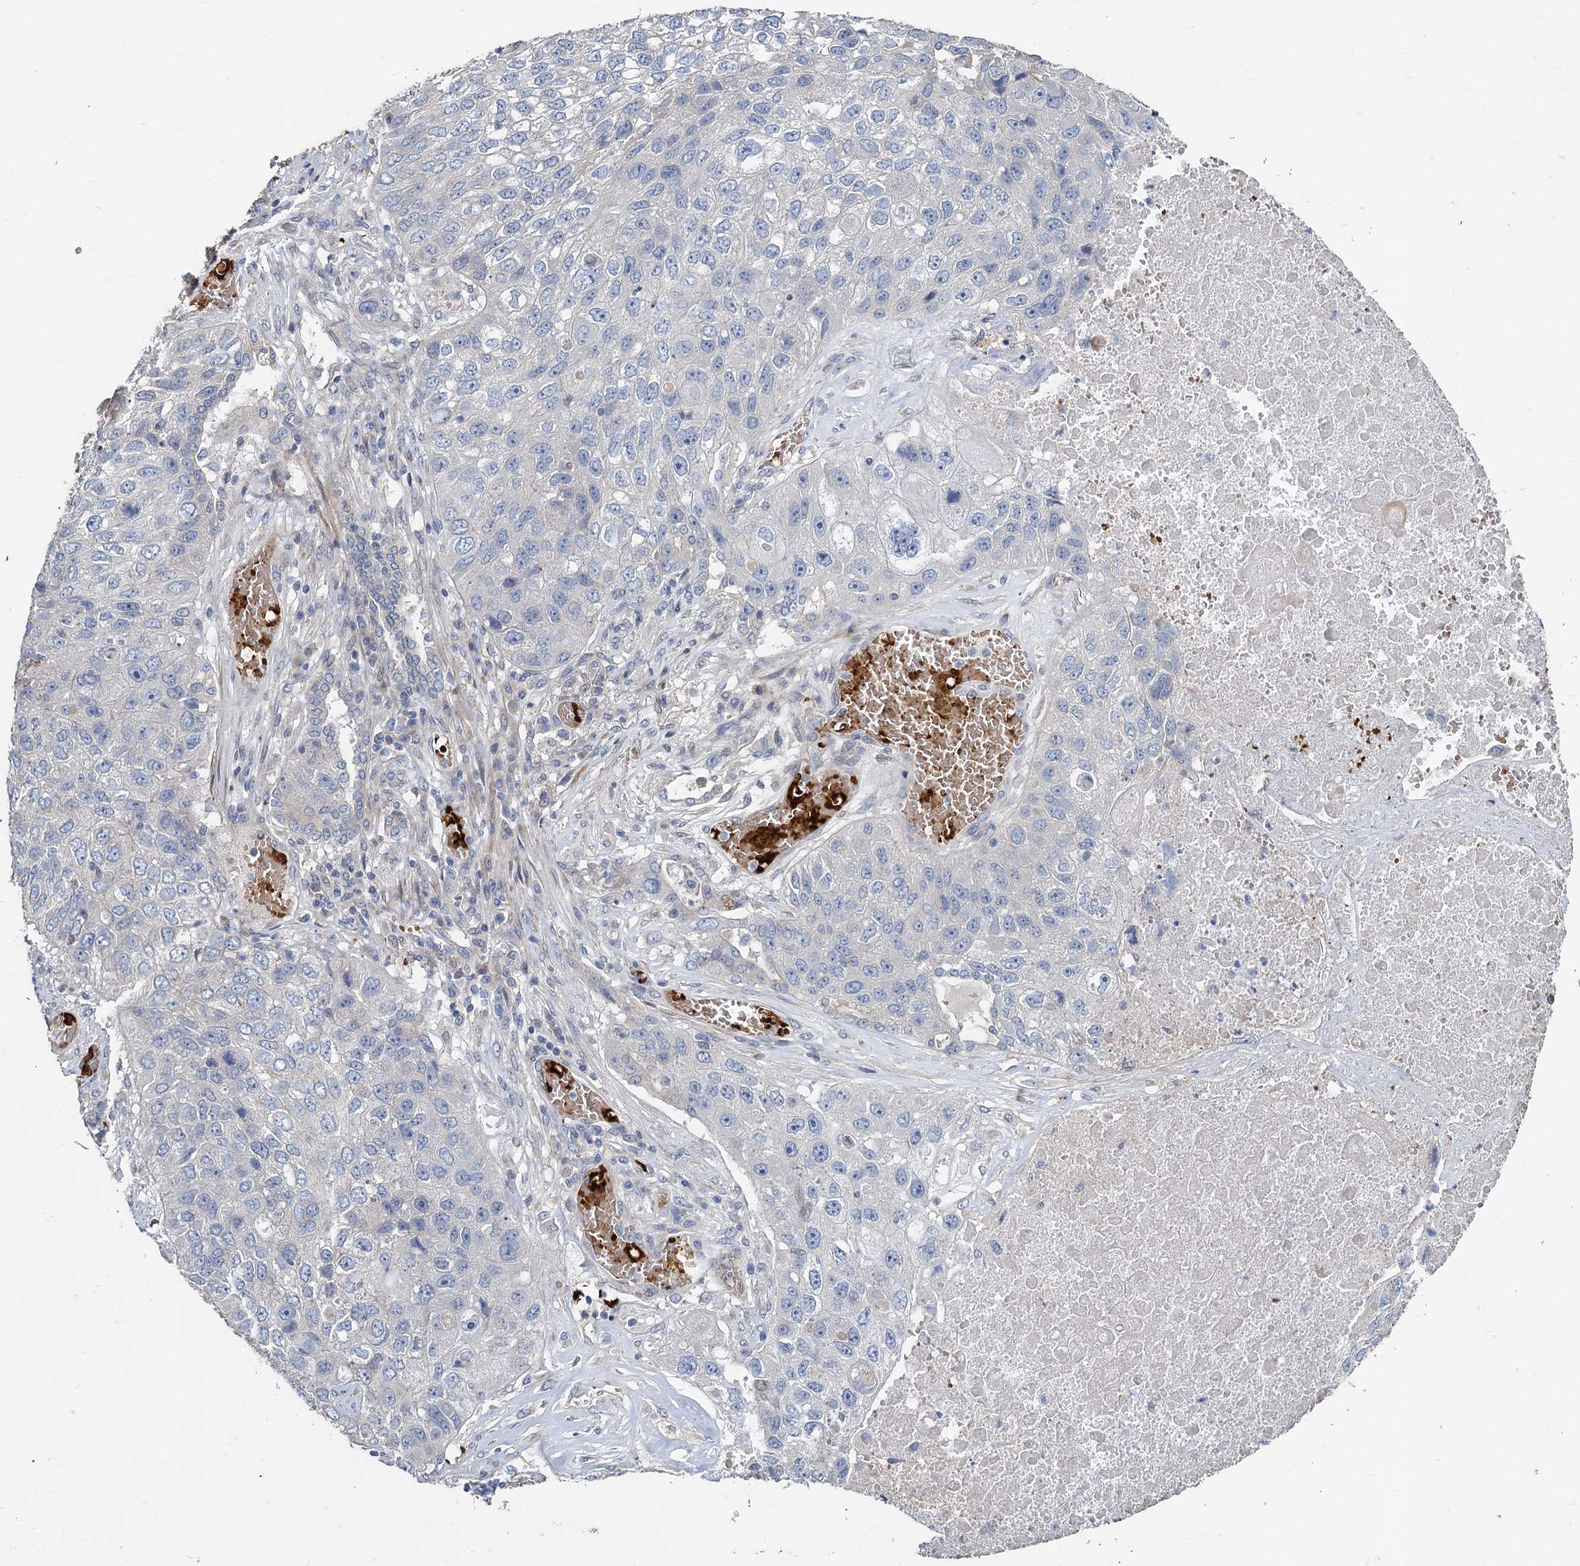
{"staining": {"intensity": "negative", "quantity": "none", "location": "none"}, "tissue": "lung cancer", "cell_type": "Tumor cells", "image_type": "cancer", "snomed": [{"axis": "morphology", "description": "Squamous cell carcinoma, NOS"}, {"axis": "topography", "description": "Lung"}], "caption": "This is a histopathology image of immunohistochemistry staining of lung cancer (squamous cell carcinoma), which shows no positivity in tumor cells.", "gene": "TCTN2", "patient": {"sex": "male", "age": 61}}